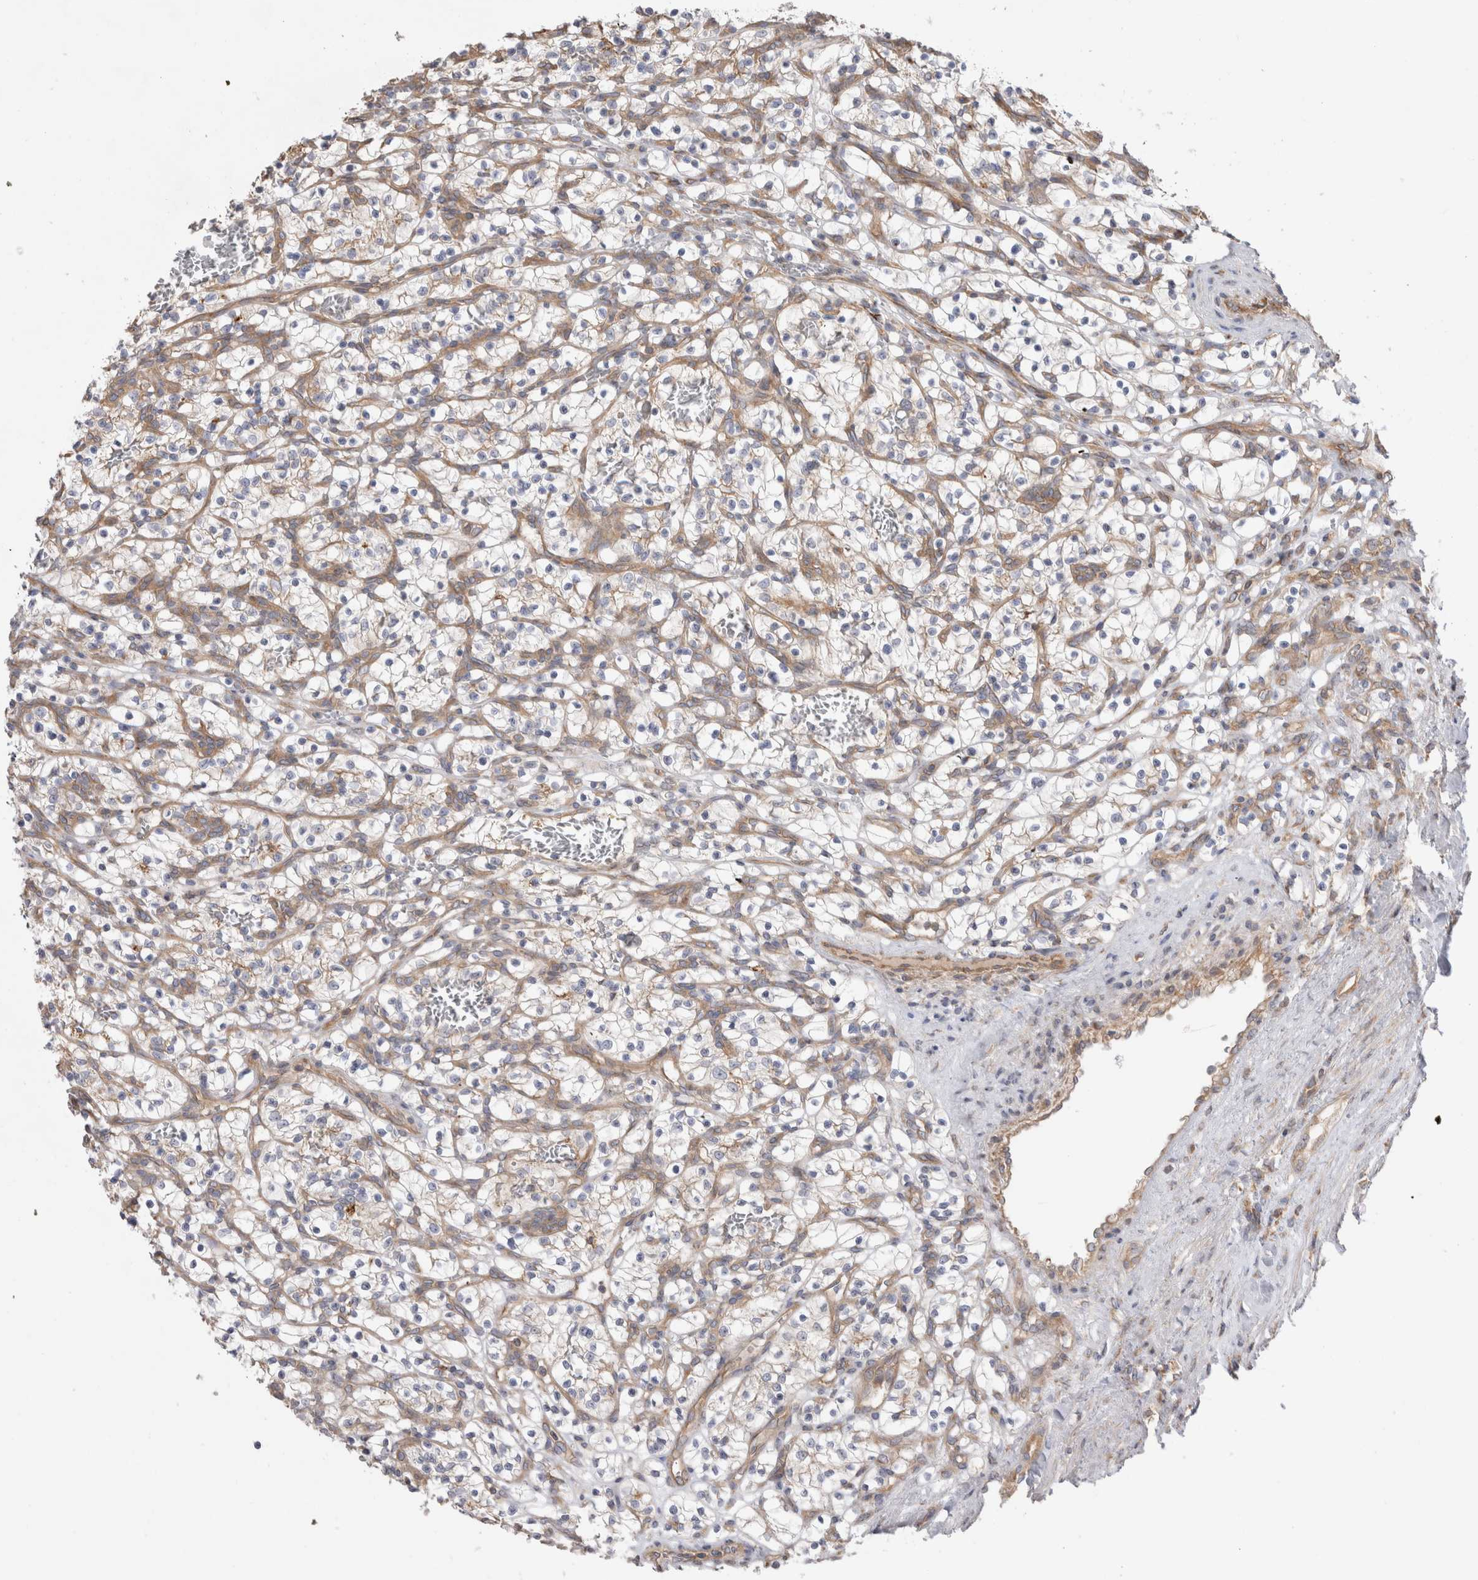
{"staining": {"intensity": "weak", "quantity": "25%-75%", "location": "cytoplasmic/membranous"}, "tissue": "renal cancer", "cell_type": "Tumor cells", "image_type": "cancer", "snomed": [{"axis": "morphology", "description": "Adenocarcinoma, NOS"}, {"axis": "topography", "description": "Kidney"}], "caption": "Brown immunohistochemical staining in adenocarcinoma (renal) displays weak cytoplasmic/membranous positivity in approximately 25%-75% of tumor cells.", "gene": "PDCD10", "patient": {"sex": "female", "age": 57}}